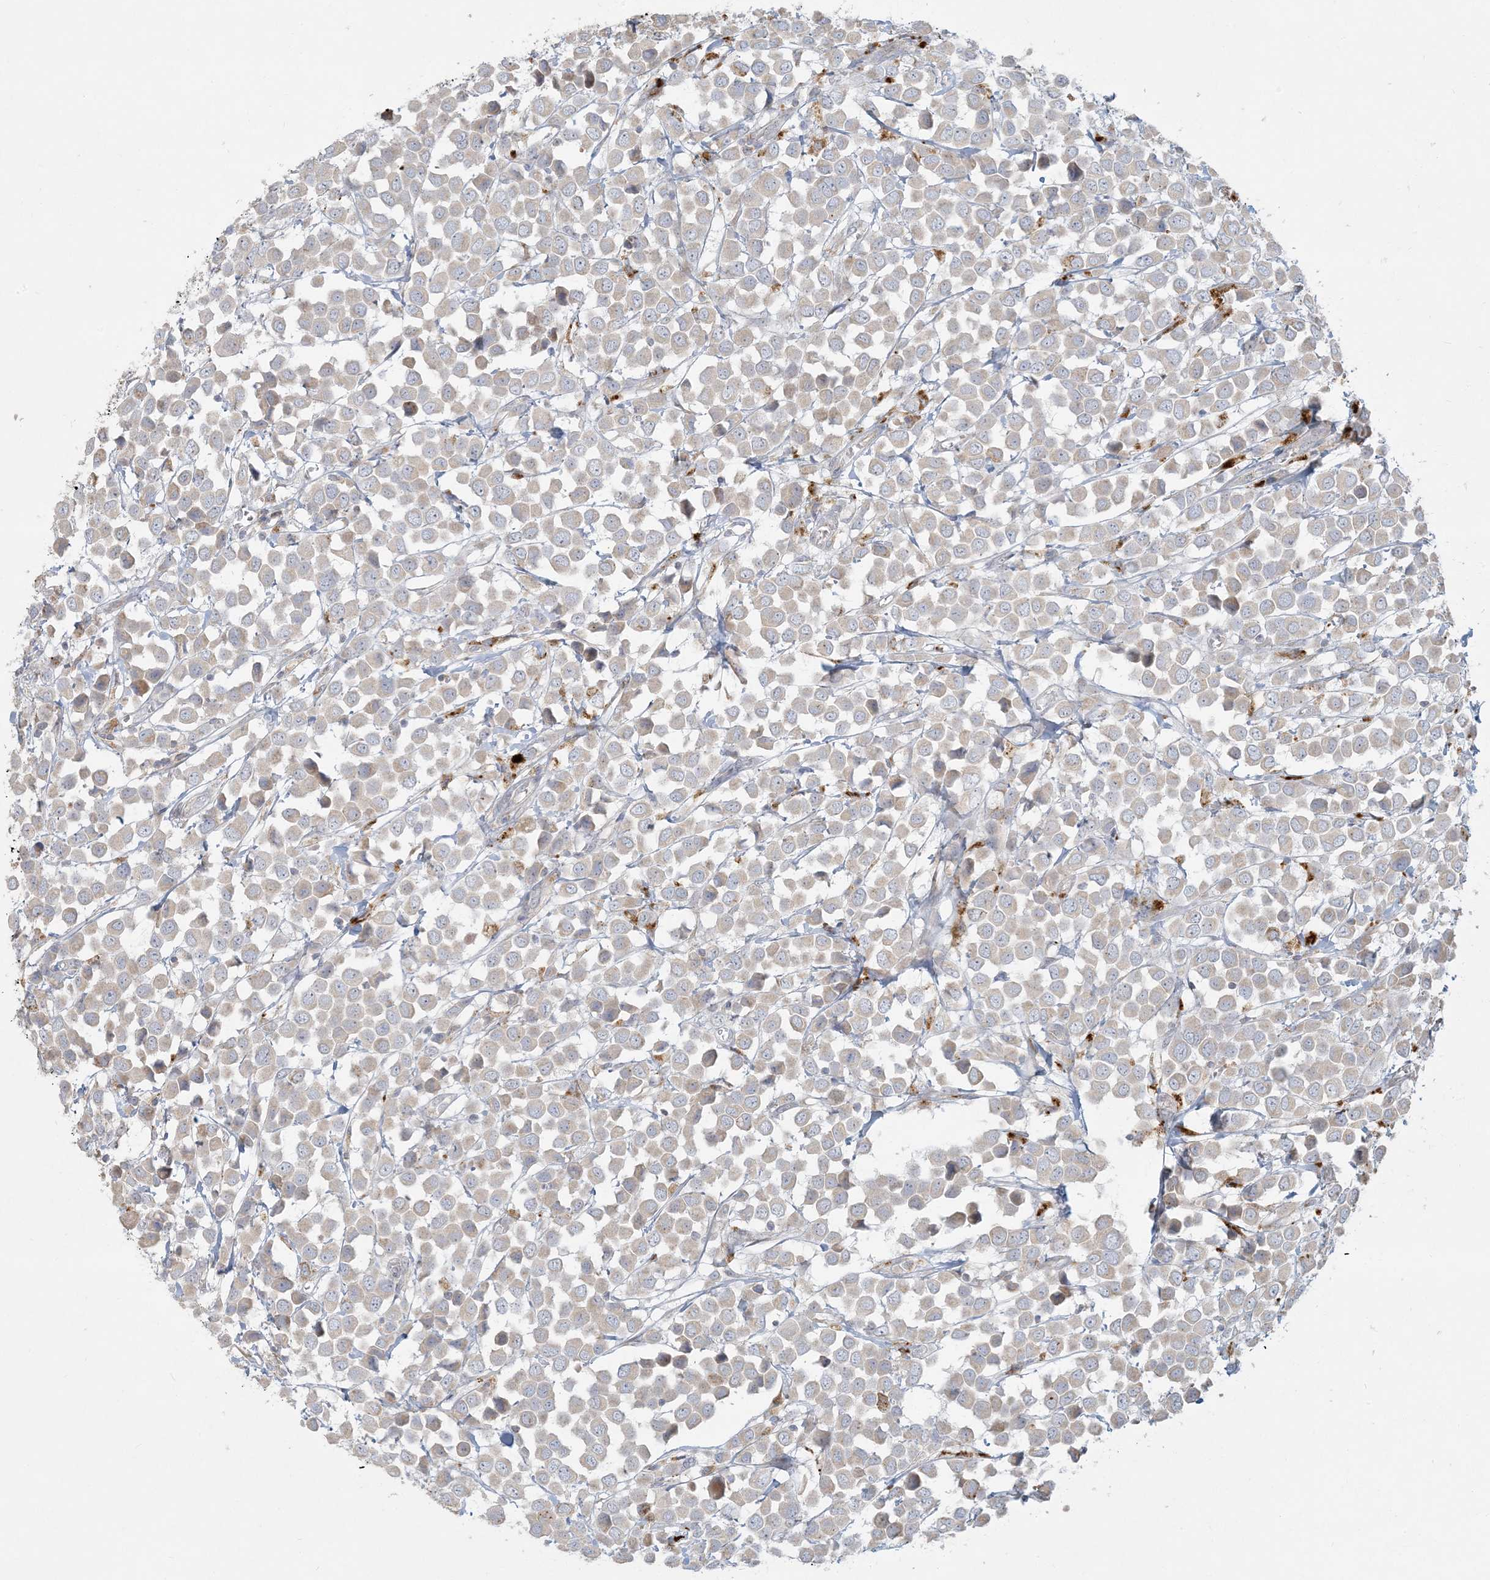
{"staining": {"intensity": "weak", "quantity": "<25%", "location": "cytoplasmic/membranous"}, "tissue": "breast cancer", "cell_type": "Tumor cells", "image_type": "cancer", "snomed": [{"axis": "morphology", "description": "Duct carcinoma"}, {"axis": "topography", "description": "Breast"}], "caption": "Micrograph shows no significant protein expression in tumor cells of breast cancer (intraductal carcinoma).", "gene": "MCAT", "patient": {"sex": "female", "age": 61}}